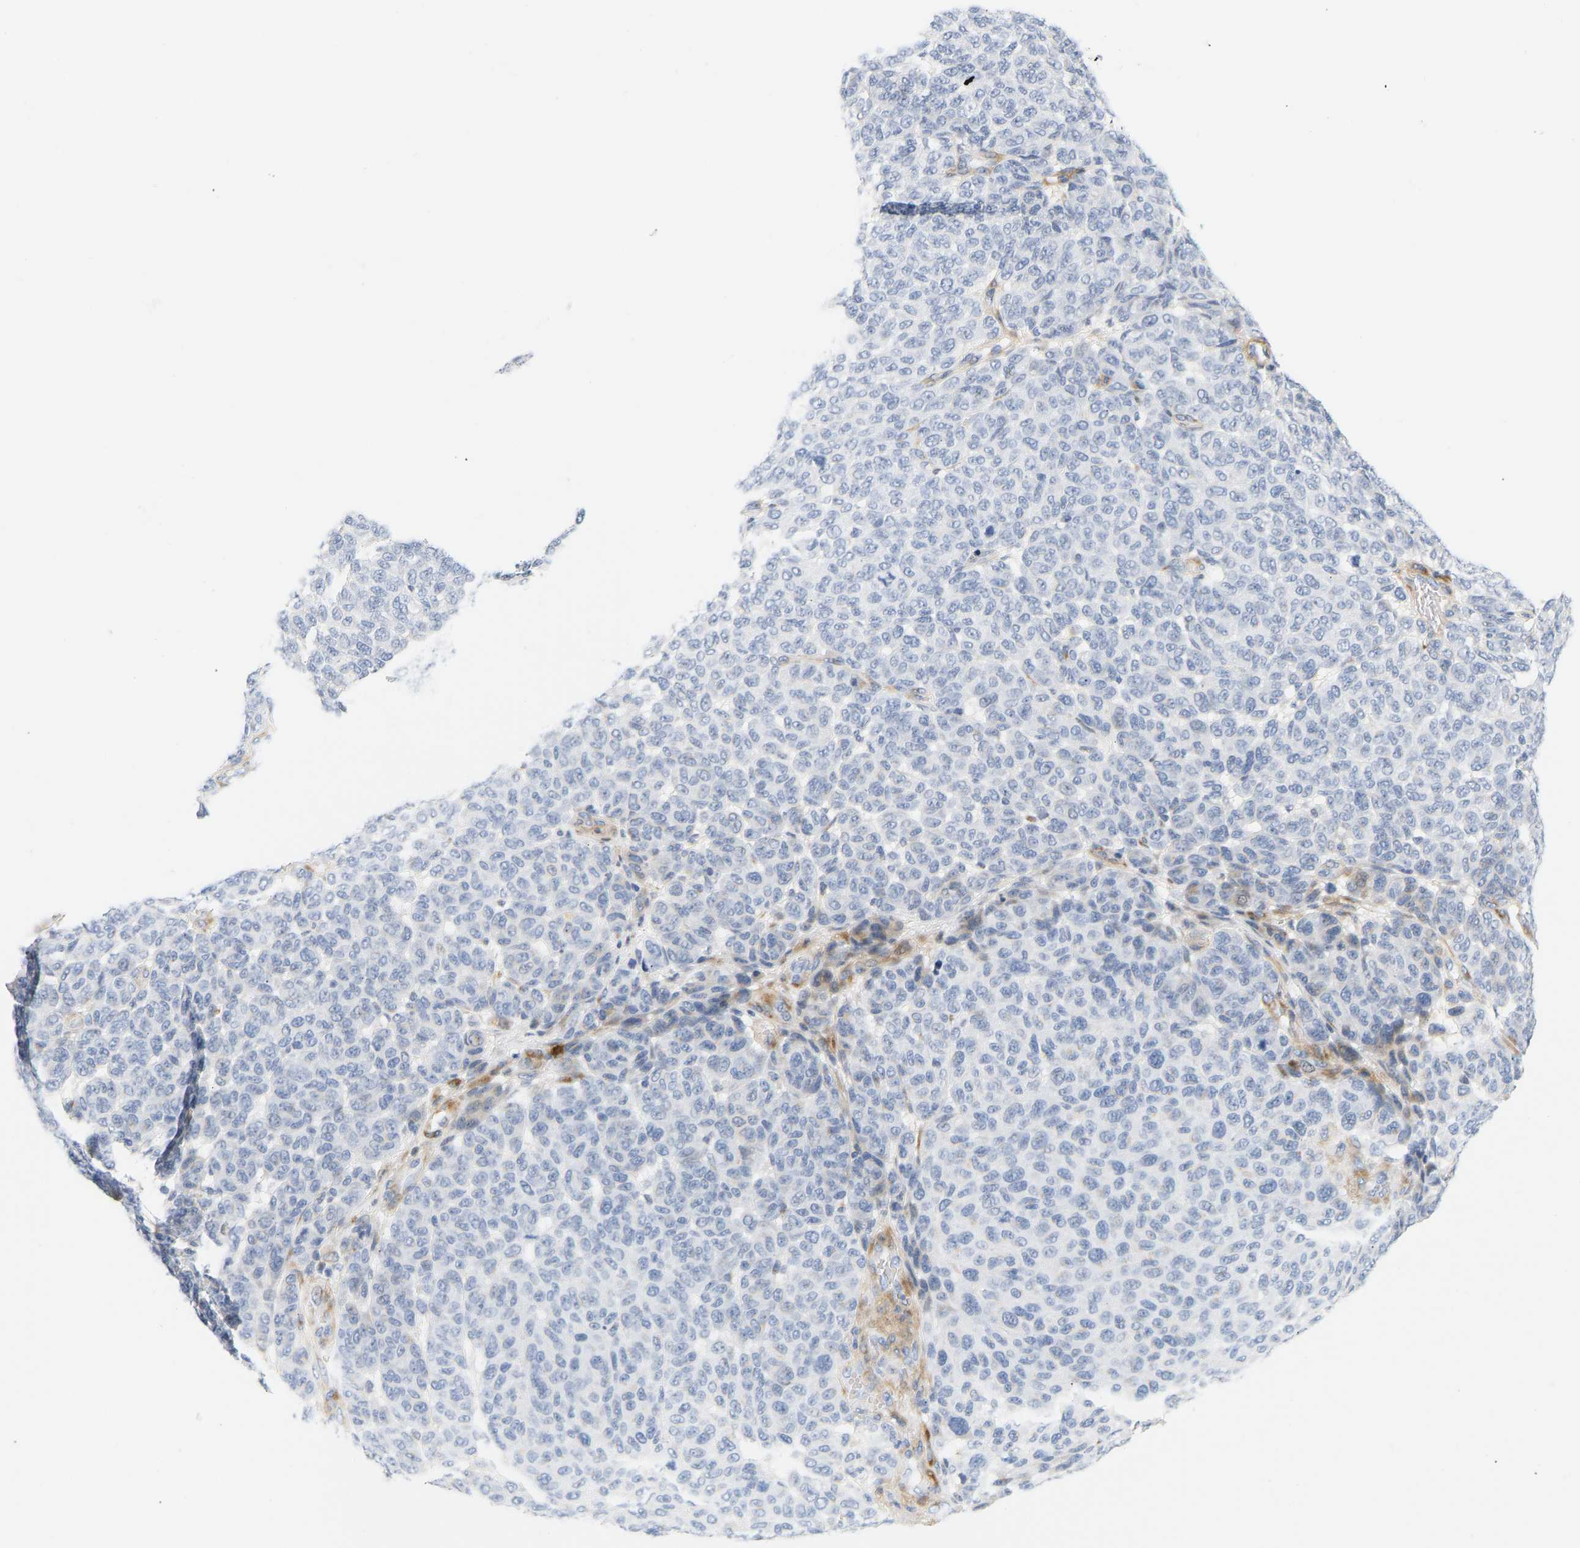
{"staining": {"intensity": "negative", "quantity": "none", "location": "none"}, "tissue": "melanoma", "cell_type": "Tumor cells", "image_type": "cancer", "snomed": [{"axis": "morphology", "description": "Malignant melanoma, NOS"}, {"axis": "topography", "description": "Skin"}], "caption": "Tumor cells show no significant protein positivity in malignant melanoma.", "gene": "SLC30A7", "patient": {"sex": "male", "age": 59}}